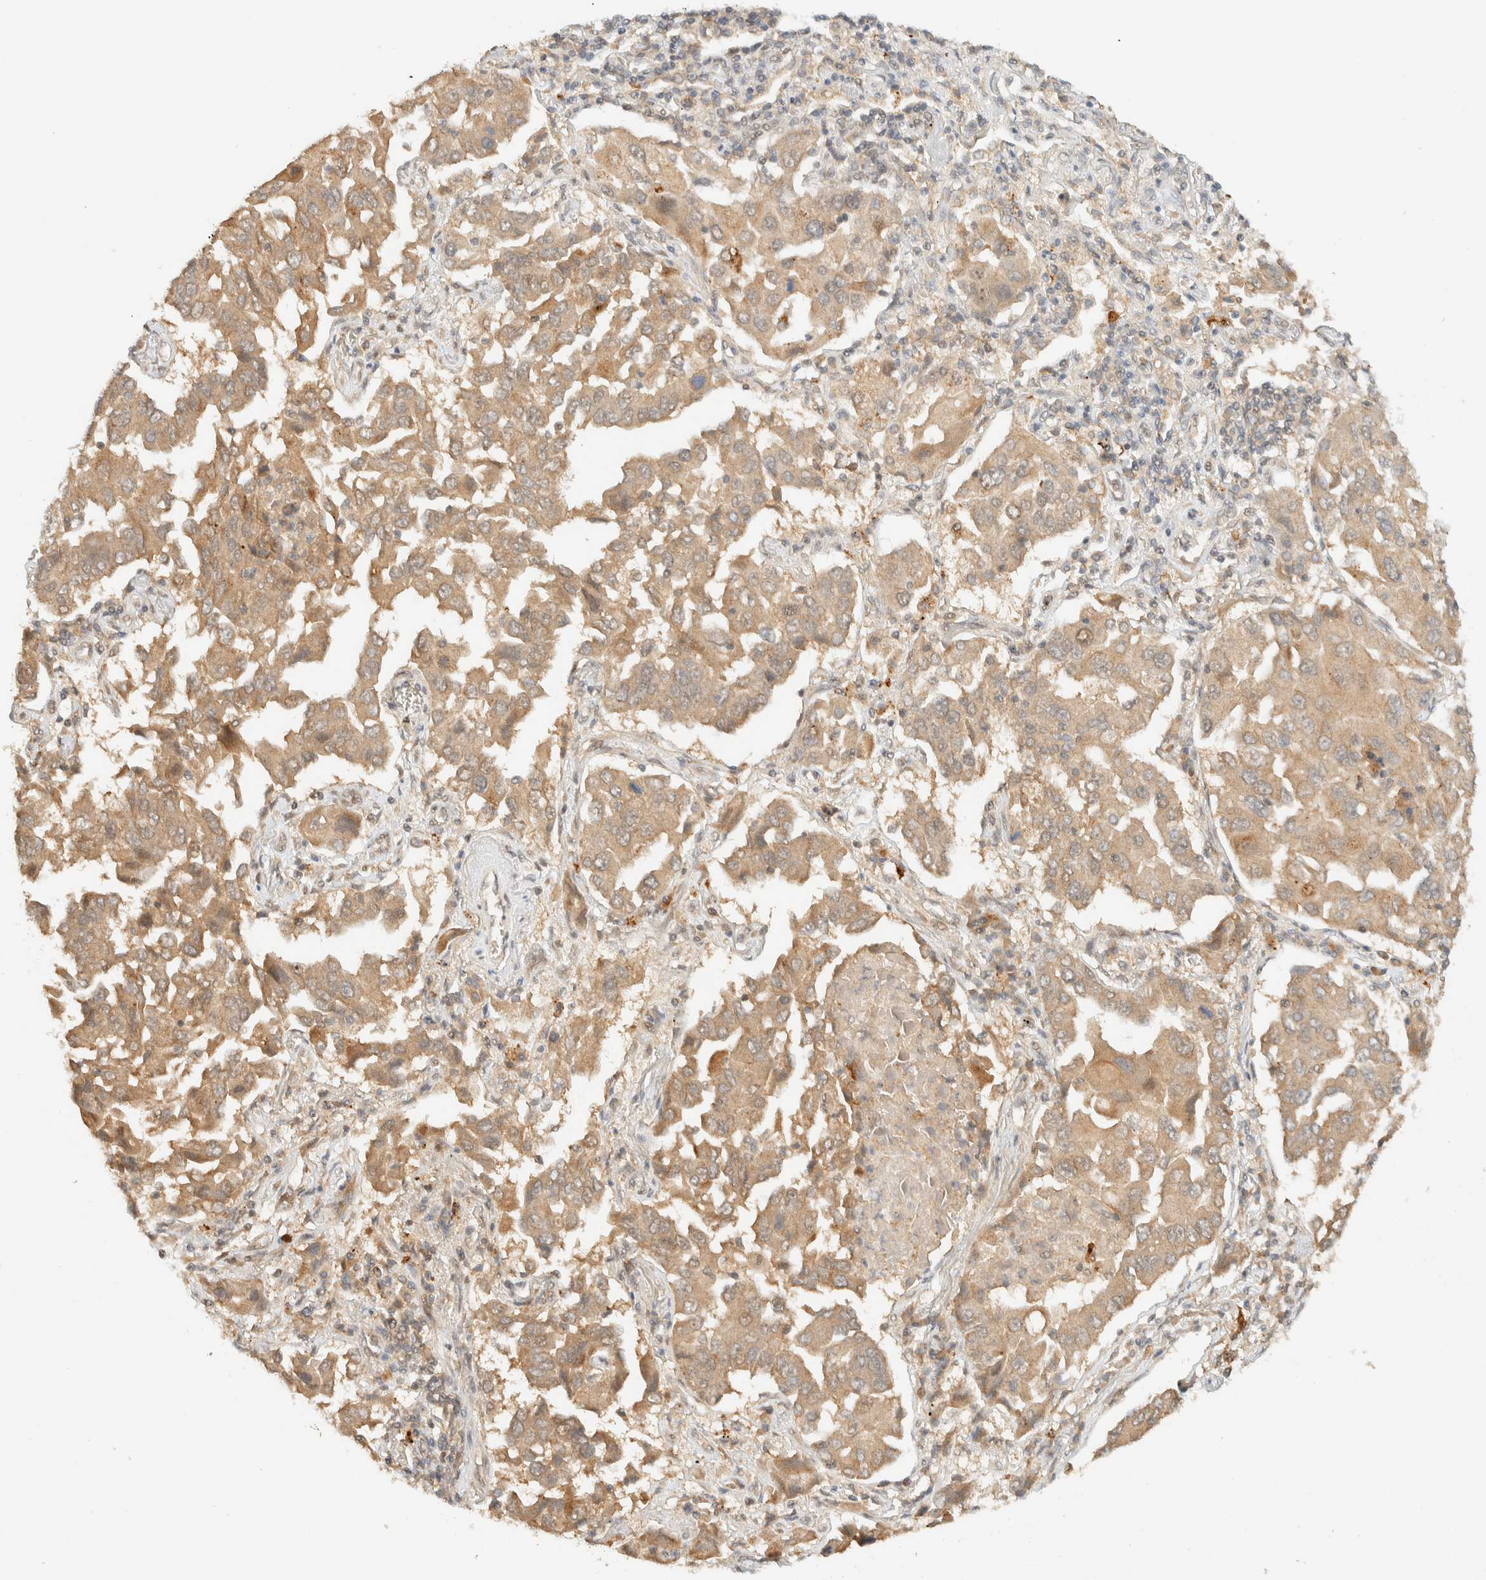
{"staining": {"intensity": "moderate", "quantity": ">75%", "location": "cytoplasmic/membranous"}, "tissue": "lung cancer", "cell_type": "Tumor cells", "image_type": "cancer", "snomed": [{"axis": "morphology", "description": "Adenocarcinoma, NOS"}, {"axis": "topography", "description": "Lung"}], "caption": "This micrograph shows lung cancer stained with IHC to label a protein in brown. The cytoplasmic/membranous of tumor cells show moderate positivity for the protein. Nuclei are counter-stained blue.", "gene": "ZBTB34", "patient": {"sex": "female", "age": 65}}